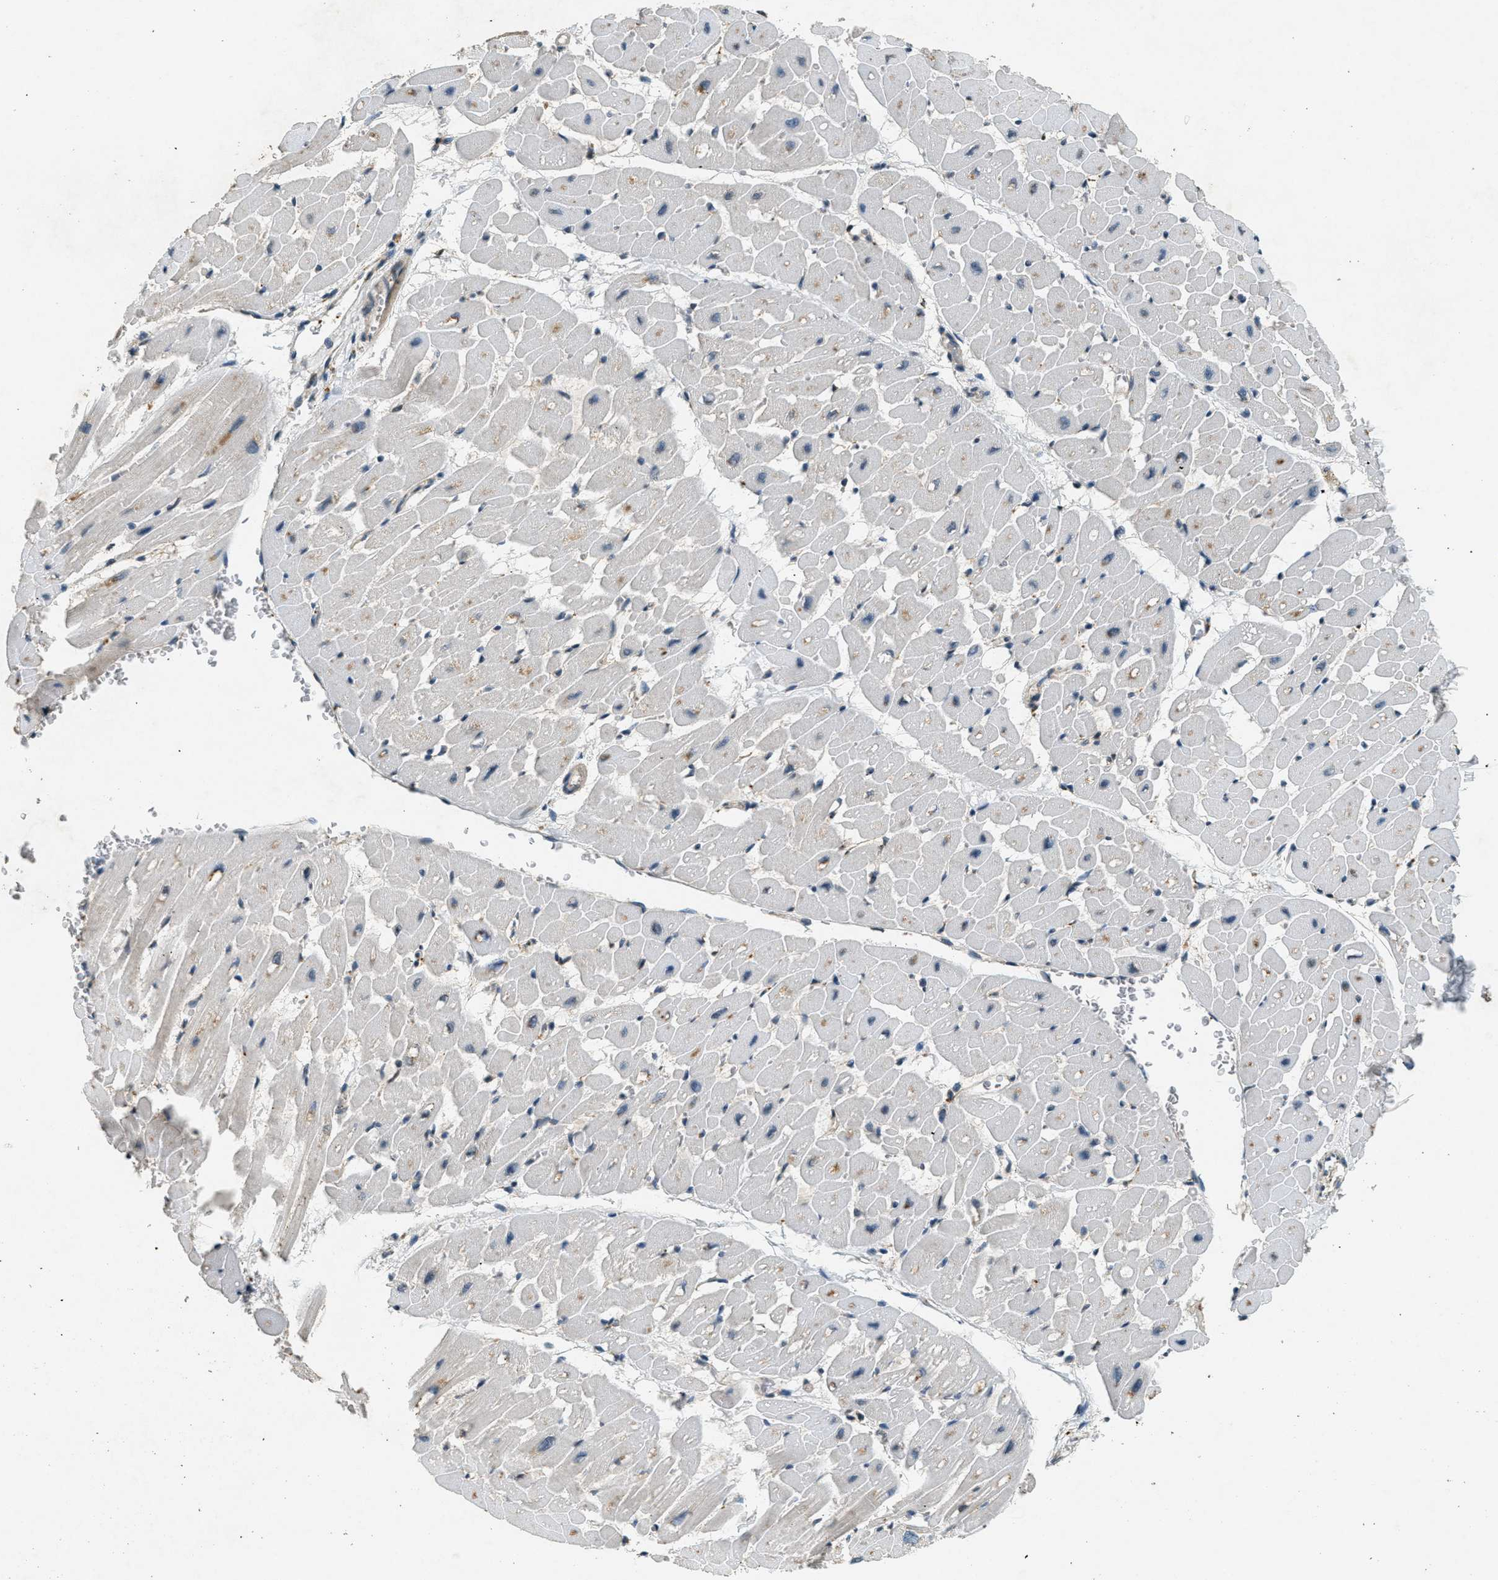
{"staining": {"intensity": "weak", "quantity": "<25%", "location": "cytoplasmic/membranous"}, "tissue": "heart muscle", "cell_type": "Cardiomyocytes", "image_type": "normal", "snomed": [{"axis": "morphology", "description": "Normal tissue, NOS"}, {"axis": "topography", "description": "Heart"}], "caption": "IHC of benign human heart muscle shows no expression in cardiomyocytes. (Immunohistochemistry (ihc), brightfield microscopy, high magnification).", "gene": "RAB3D", "patient": {"sex": "male", "age": 45}}